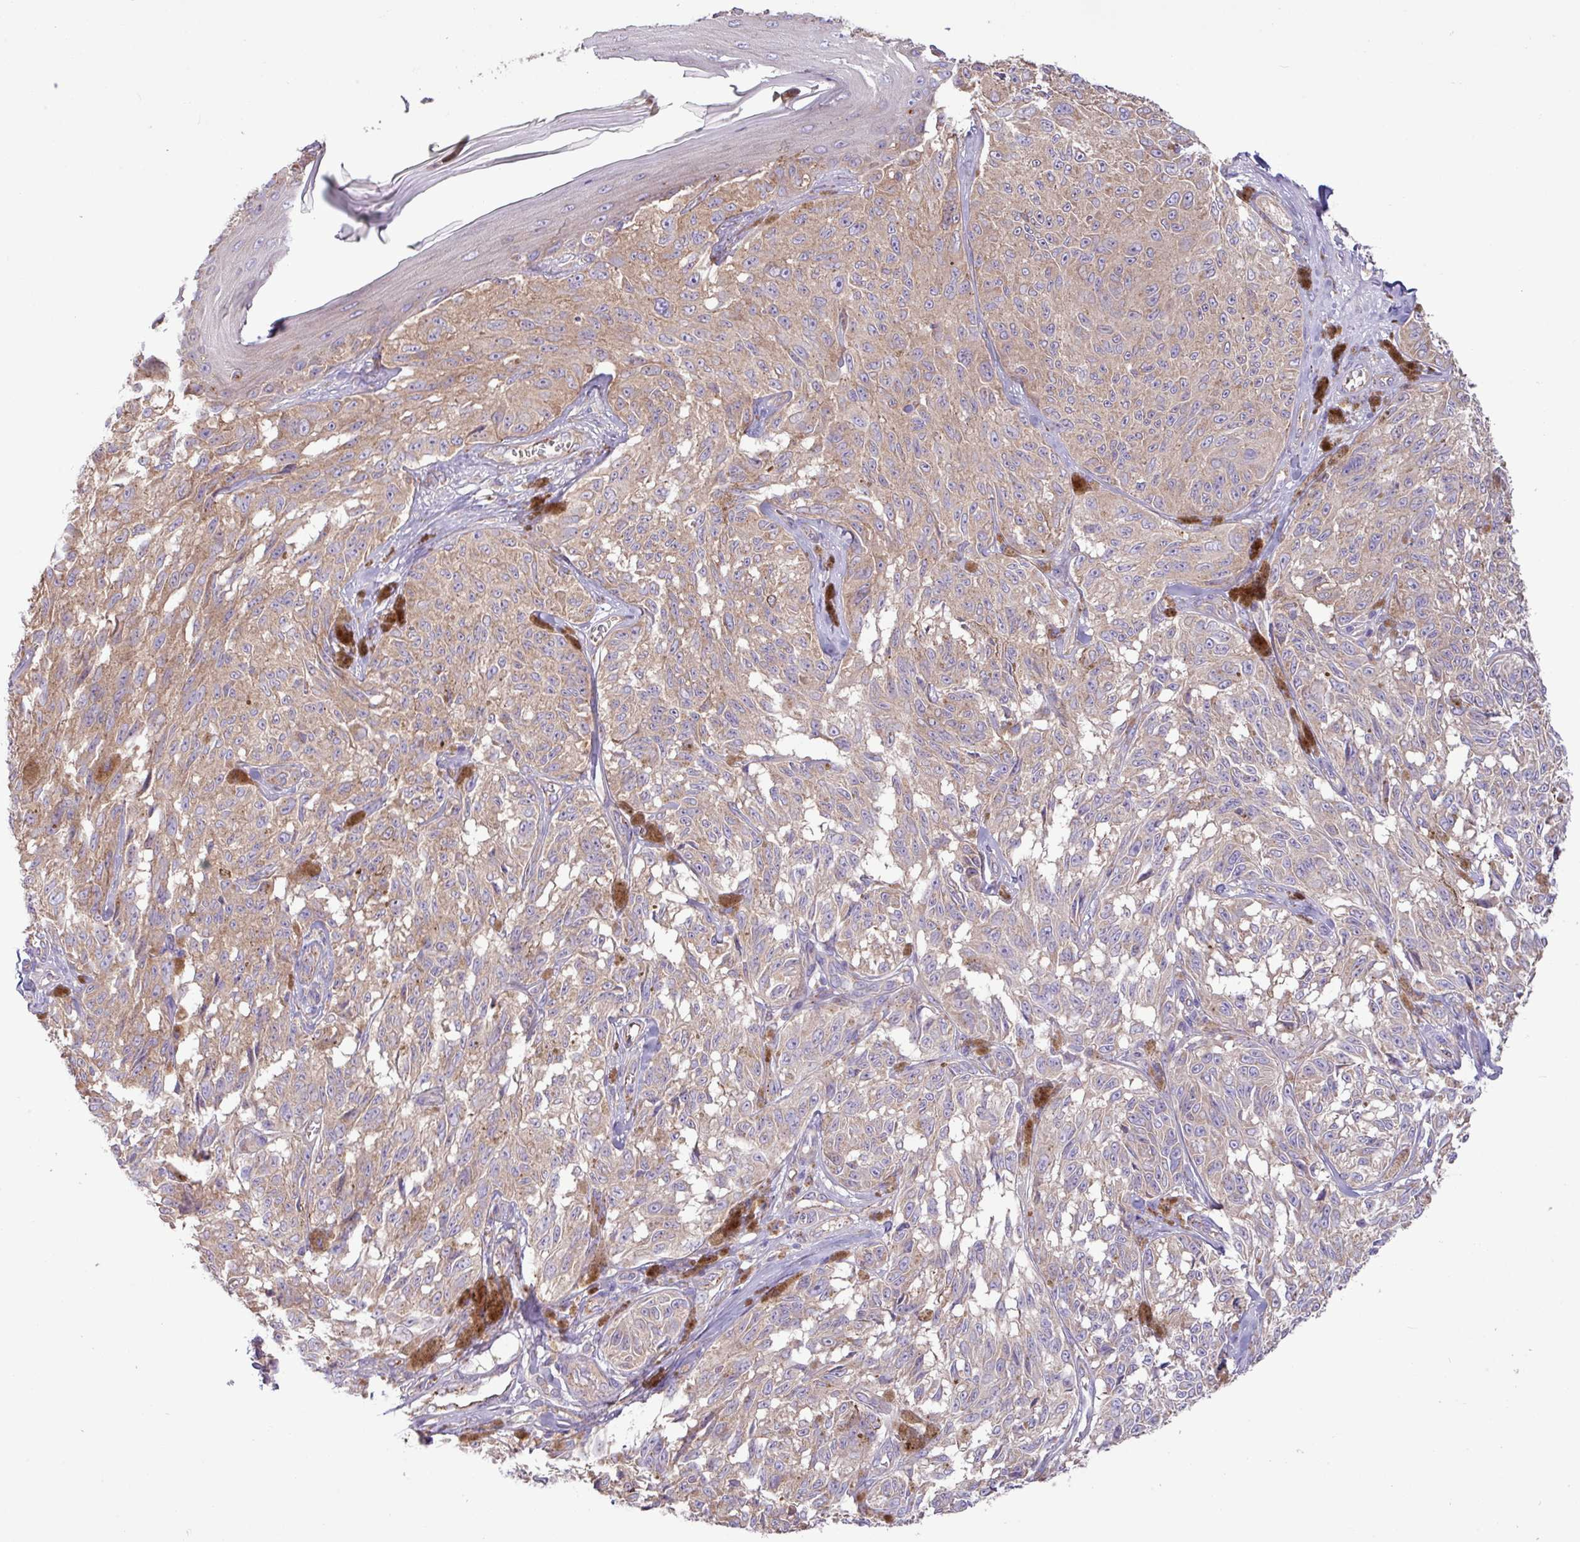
{"staining": {"intensity": "weak", "quantity": "25%-75%", "location": "cytoplasmic/membranous"}, "tissue": "melanoma", "cell_type": "Tumor cells", "image_type": "cancer", "snomed": [{"axis": "morphology", "description": "Malignant melanoma, NOS"}, {"axis": "topography", "description": "Skin"}], "caption": "Immunohistochemical staining of malignant melanoma displays low levels of weak cytoplasmic/membranous protein positivity in approximately 25%-75% of tumor cells.", "gene": "PPM1J", "patient": {"sex": "male", "age": 68}}